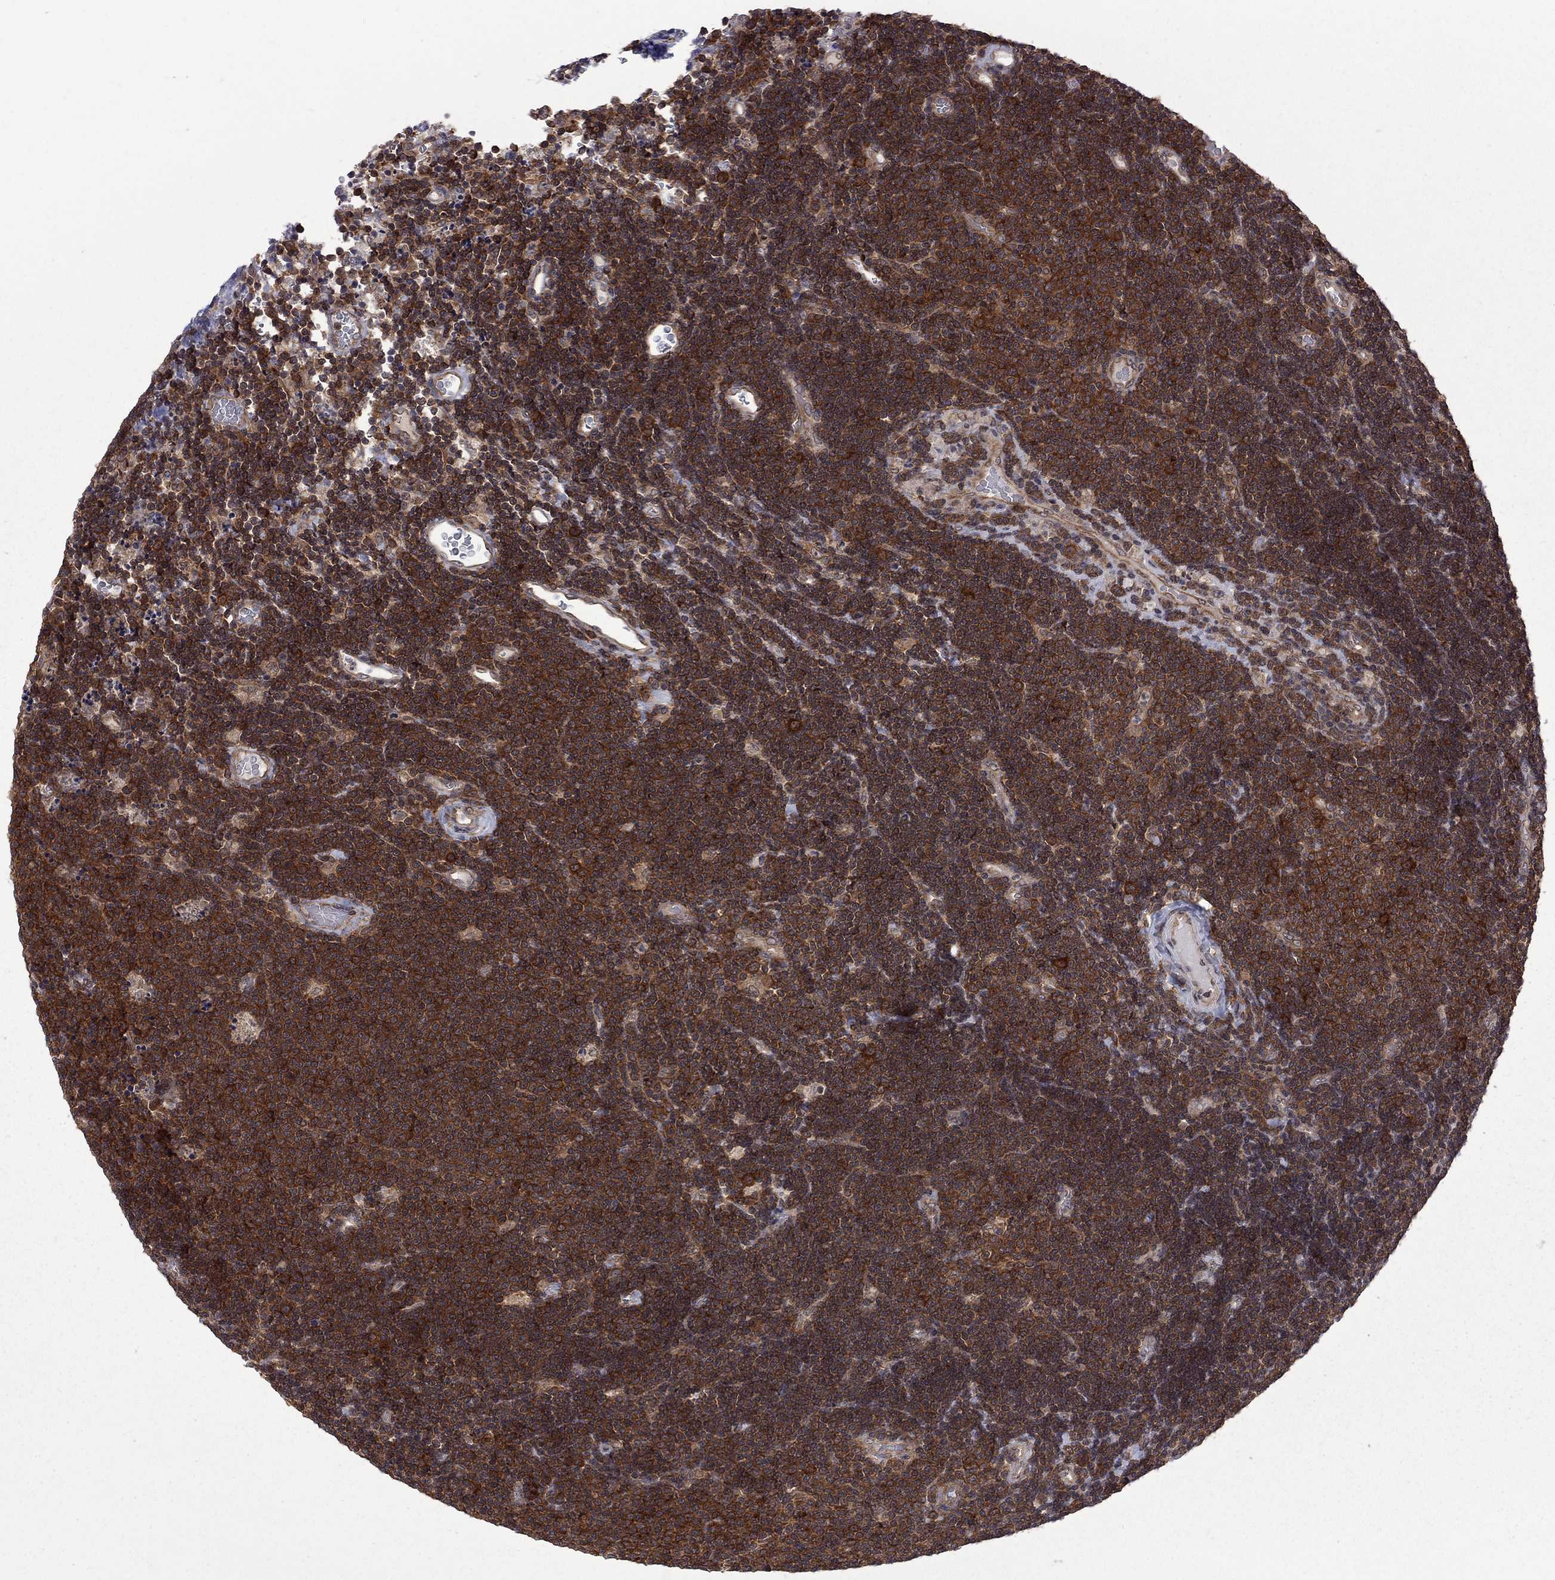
{"staining": {"intensity": "strong", "quantity": ">75%", "location": "cytoplasmic/membranous"}, "tissue": "lymphoma", "cell_type": "Tumor cells", "image_type": "cancer", "snomed": [{"axis": "morphology", "description": "Malignant lymphoma, non-Hodgkin's type, Low grade"}, {"axis": "topography", "description": "Brain"}], "caption": "IHC of malignant lymphoma, non-Hodgkin's type (low-grade) displays high levels of strong cytoplasmic/membranous staining in about >75% of tumor cells. Using DAB (3,3'-diaminobenzidine) (brown) and hematoxylin (blue) stains, captured at high magnification using brightfield microscopy.", "gene": "NAA50", "patient": {"sex": "female", "age": 66}}